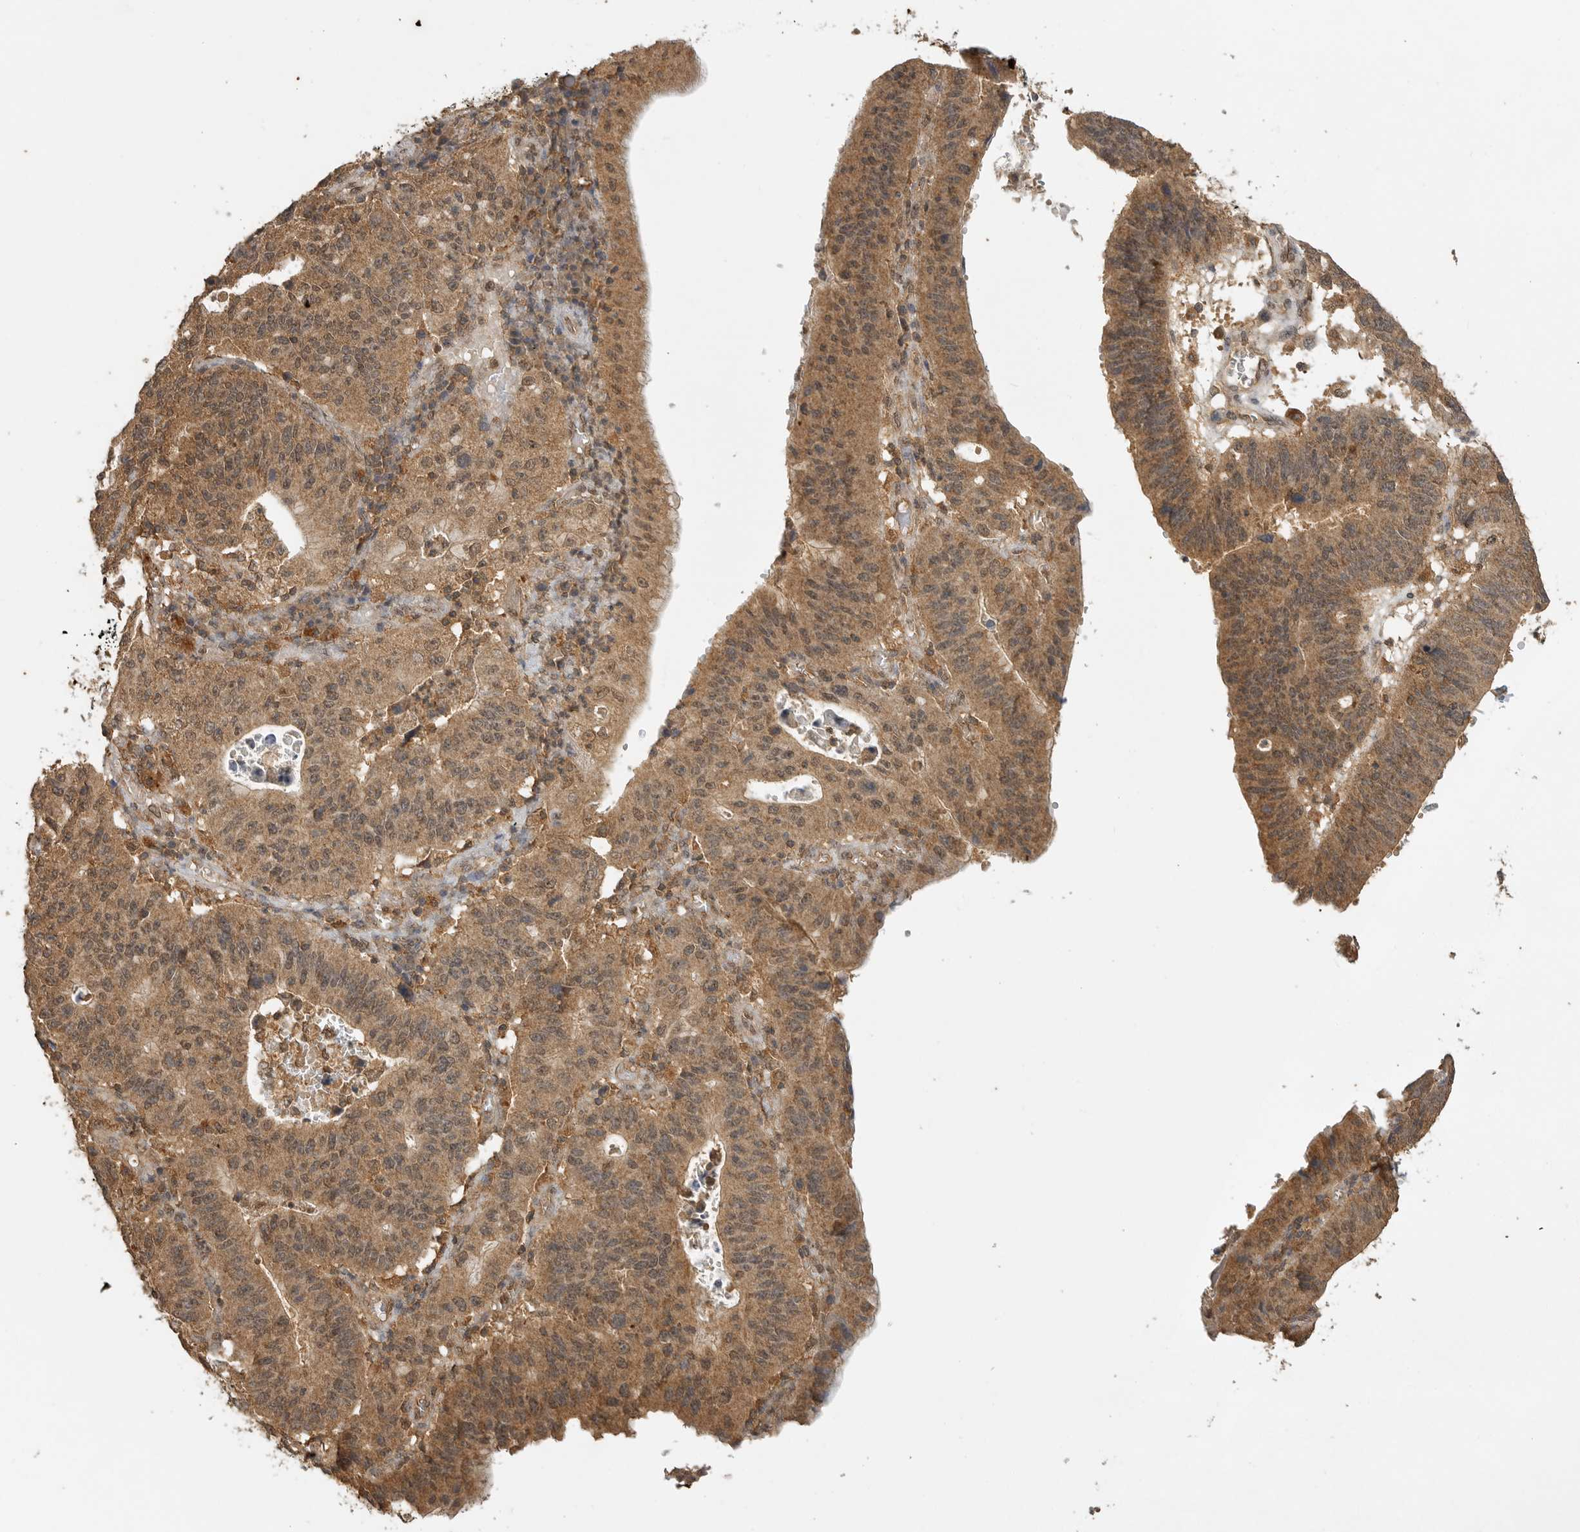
{"staining": {"intensity": "moderate", "quantity": ">75%", "location": "cytoplasmic/membranous"}, "tissue": "stomach cancer", "cell_type": "Tumor cells", "image_type": "cancer", "snomed": [{"axis": "morphology", "description": "Adenocarcinoma, NOS"}, {"axis": "topography", "description": "Stomach"}], "caption": "This photomicrograph shows immunohistochemistry (IHC) staining of human stomach adenocarcinoma, with medium moderate cytoplasmic/membranous staining in about >75% of tumor cells.", "gene": "ICOSLG", "patient": {"sex": "male", "age": 59}}